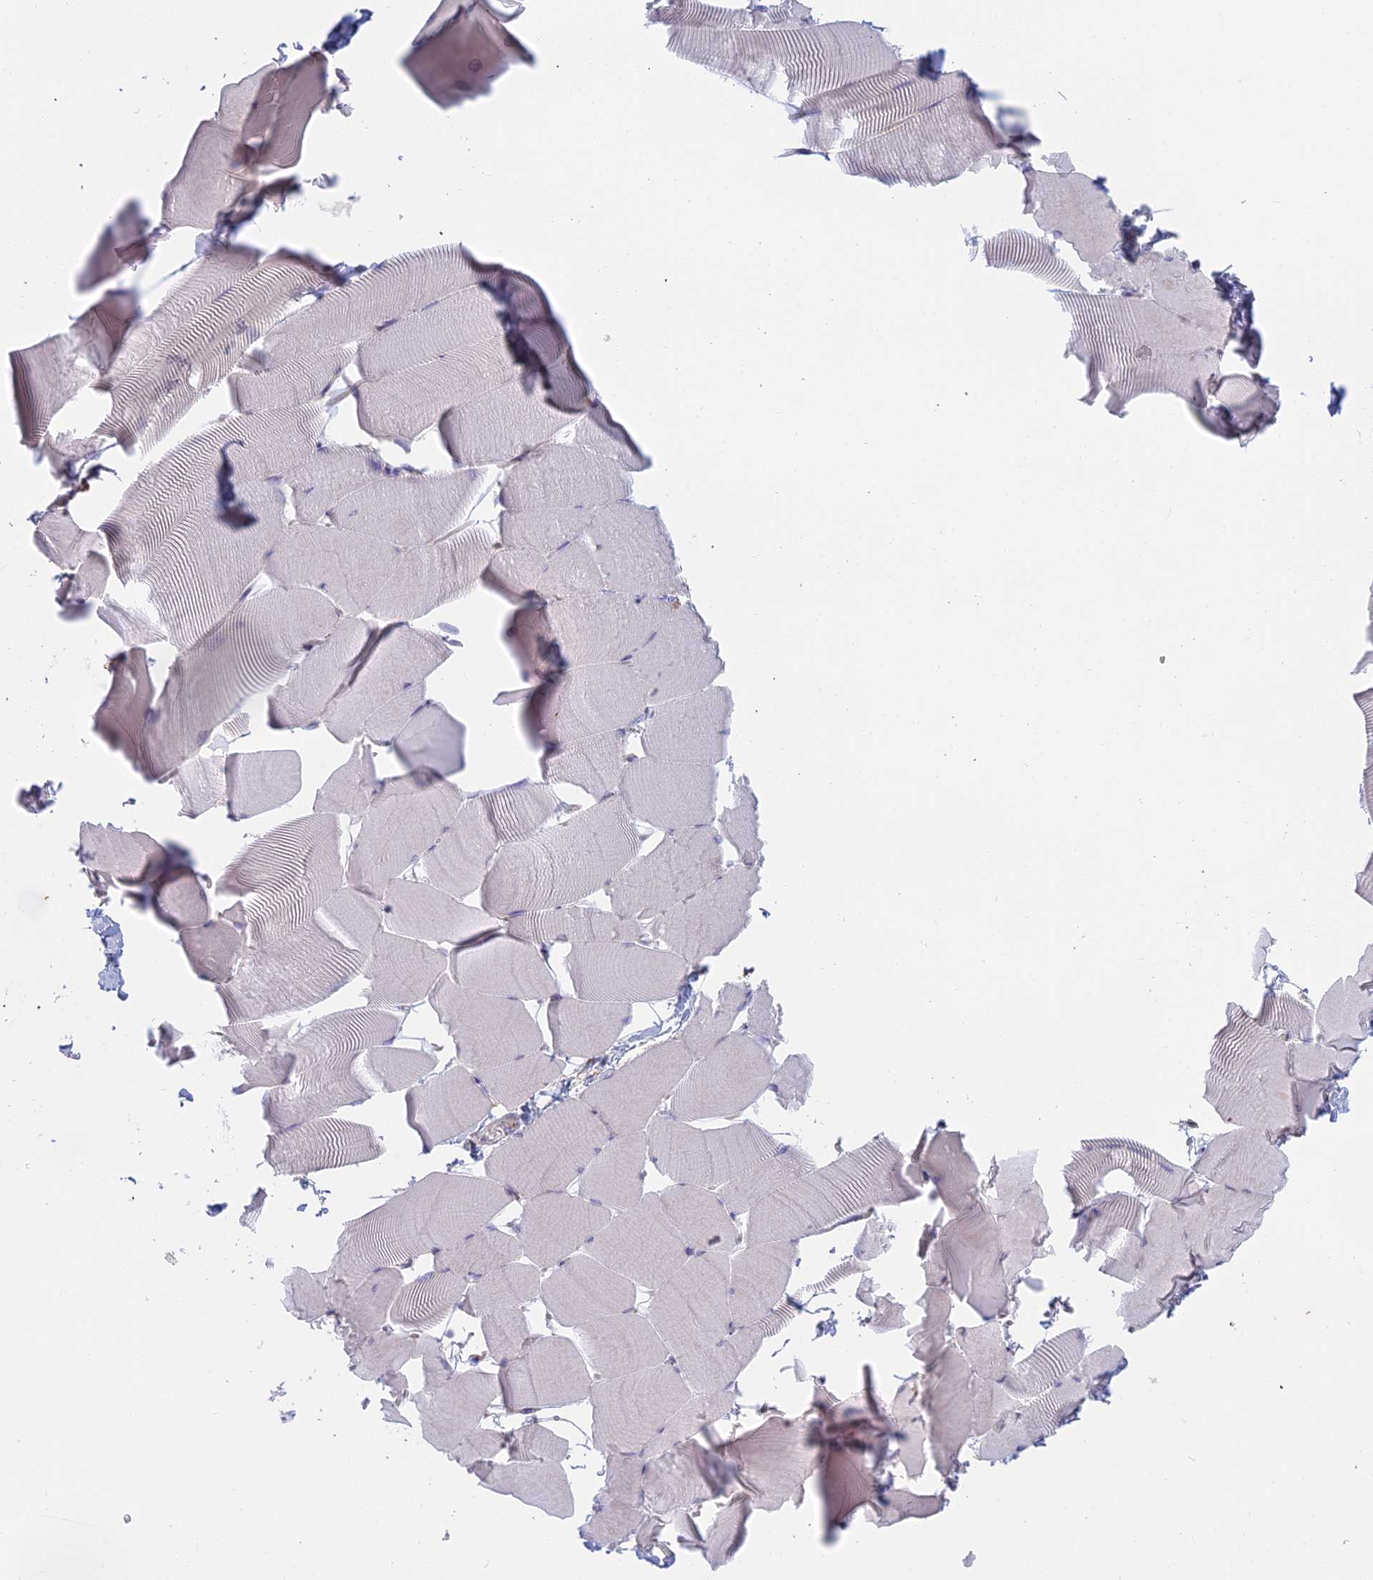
{"staining": {"intensity": "negative", "quantity": "none", "location": "none"}, "tissue": "skeletal muscle", "cell_type": "Myocytes", "image_type": "normal", "snomed": [{"axis": "morphology", "description": "Normal tissue, NOS"}, {"axis": "topography", "description": "Skeletal muscle"}], "caption": "This is a photomicrograph of immunohistochemistry (IHC) staining of unremarkable skeletal muscle, which shows no positivity in myocytes.", "gene": "IFTAP", "patient": {"sex": "male", "age": 25}}